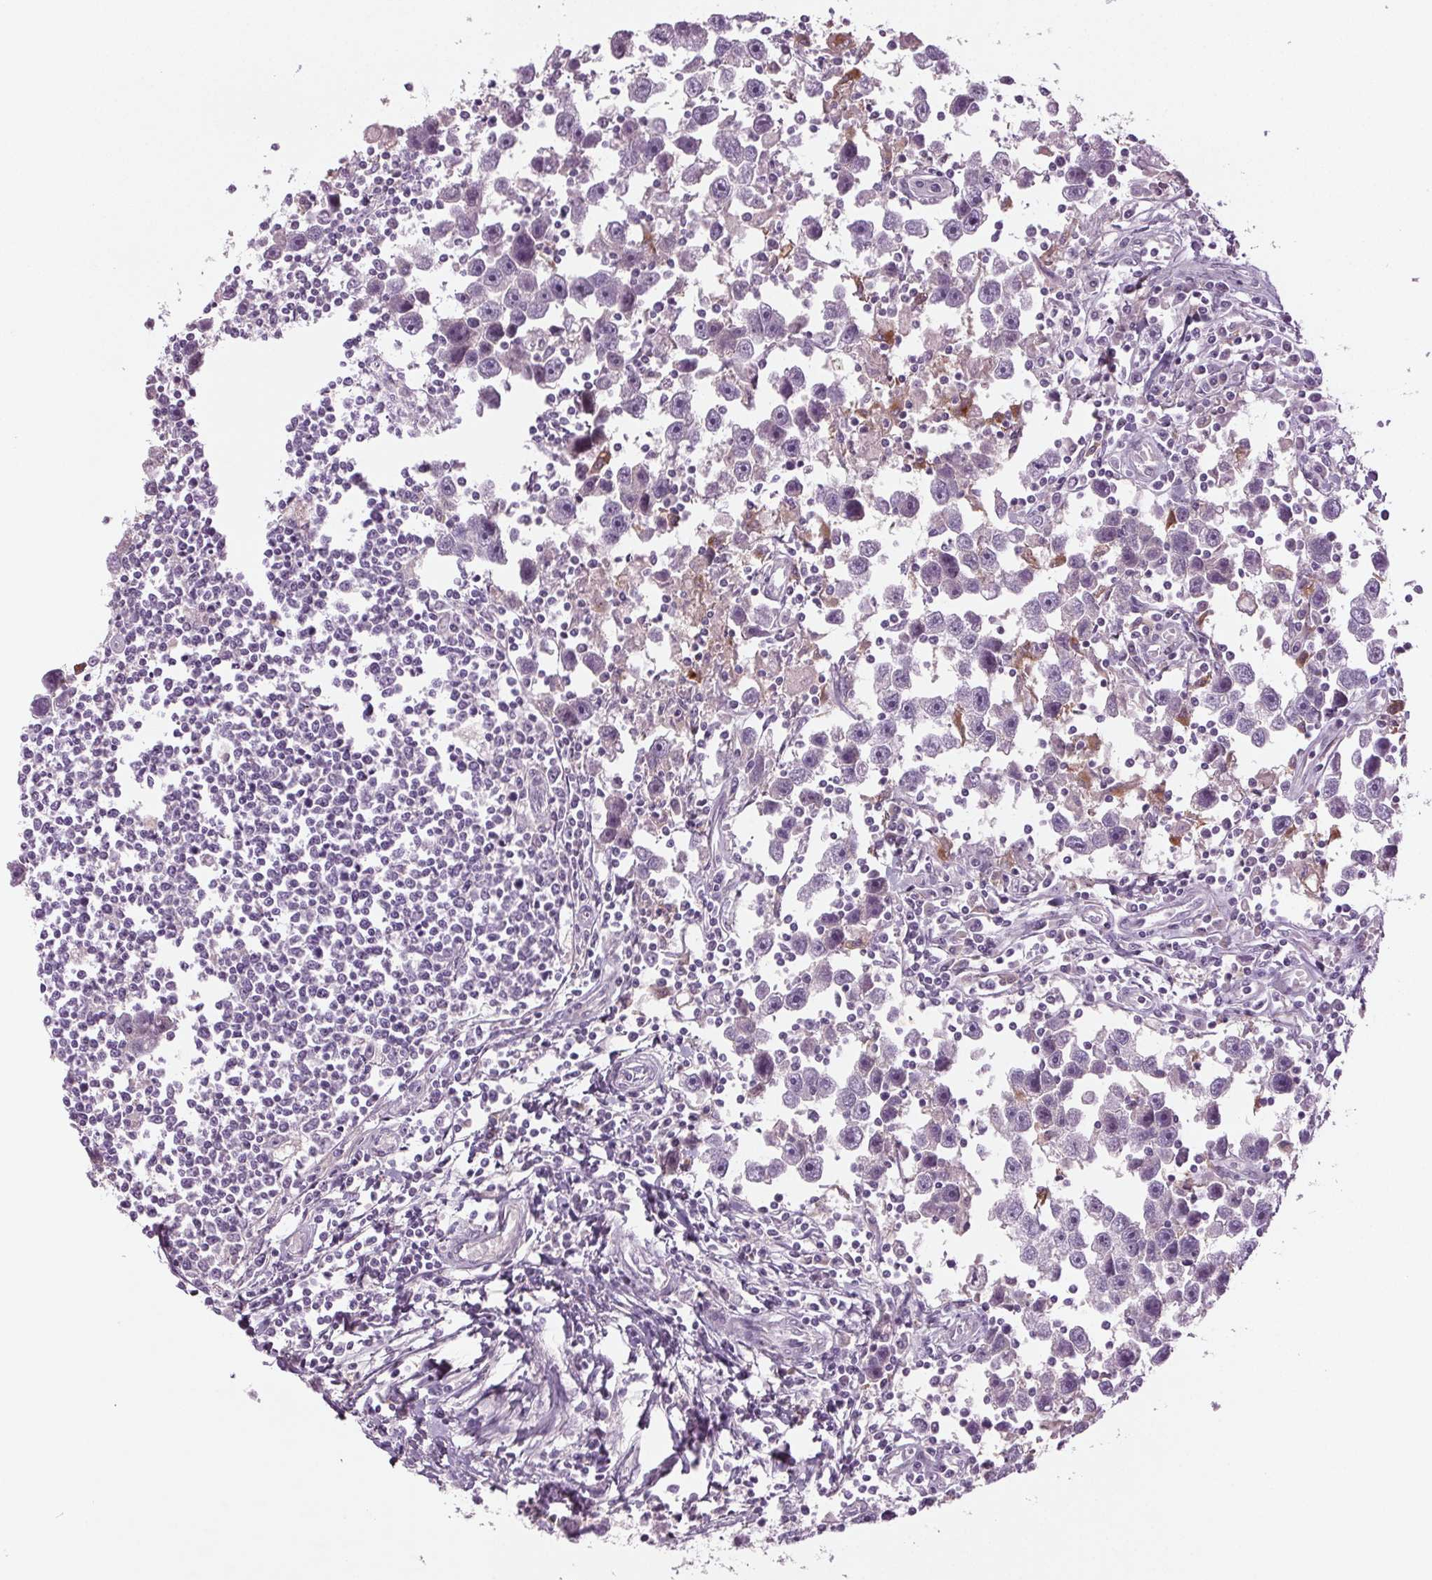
{"staining": {"intensity": "negative", "quantity": "none", "location": "none"}, "tissue": "testis cancer", "cell_type": "Tumor cells", "image_type": "cancer", "snomed": [{"axis": "morphology", "description": "Seminoma, NOS"}, {"axis": "topography", "description": "Testis"}], "caption": "DAB (3,3'-diaminobenzidine) immunohistochemical staining of testis cancer (seminoma) demonstrates no significant staining in tumor cells. The staining is performed using DAB (3,3'-diaminobenzidine) brown chromogen with nuclei counter-stained in using hematoxylin.", "gene": "BHLHE22", "patient": {"sex": "male", "age": 30}}